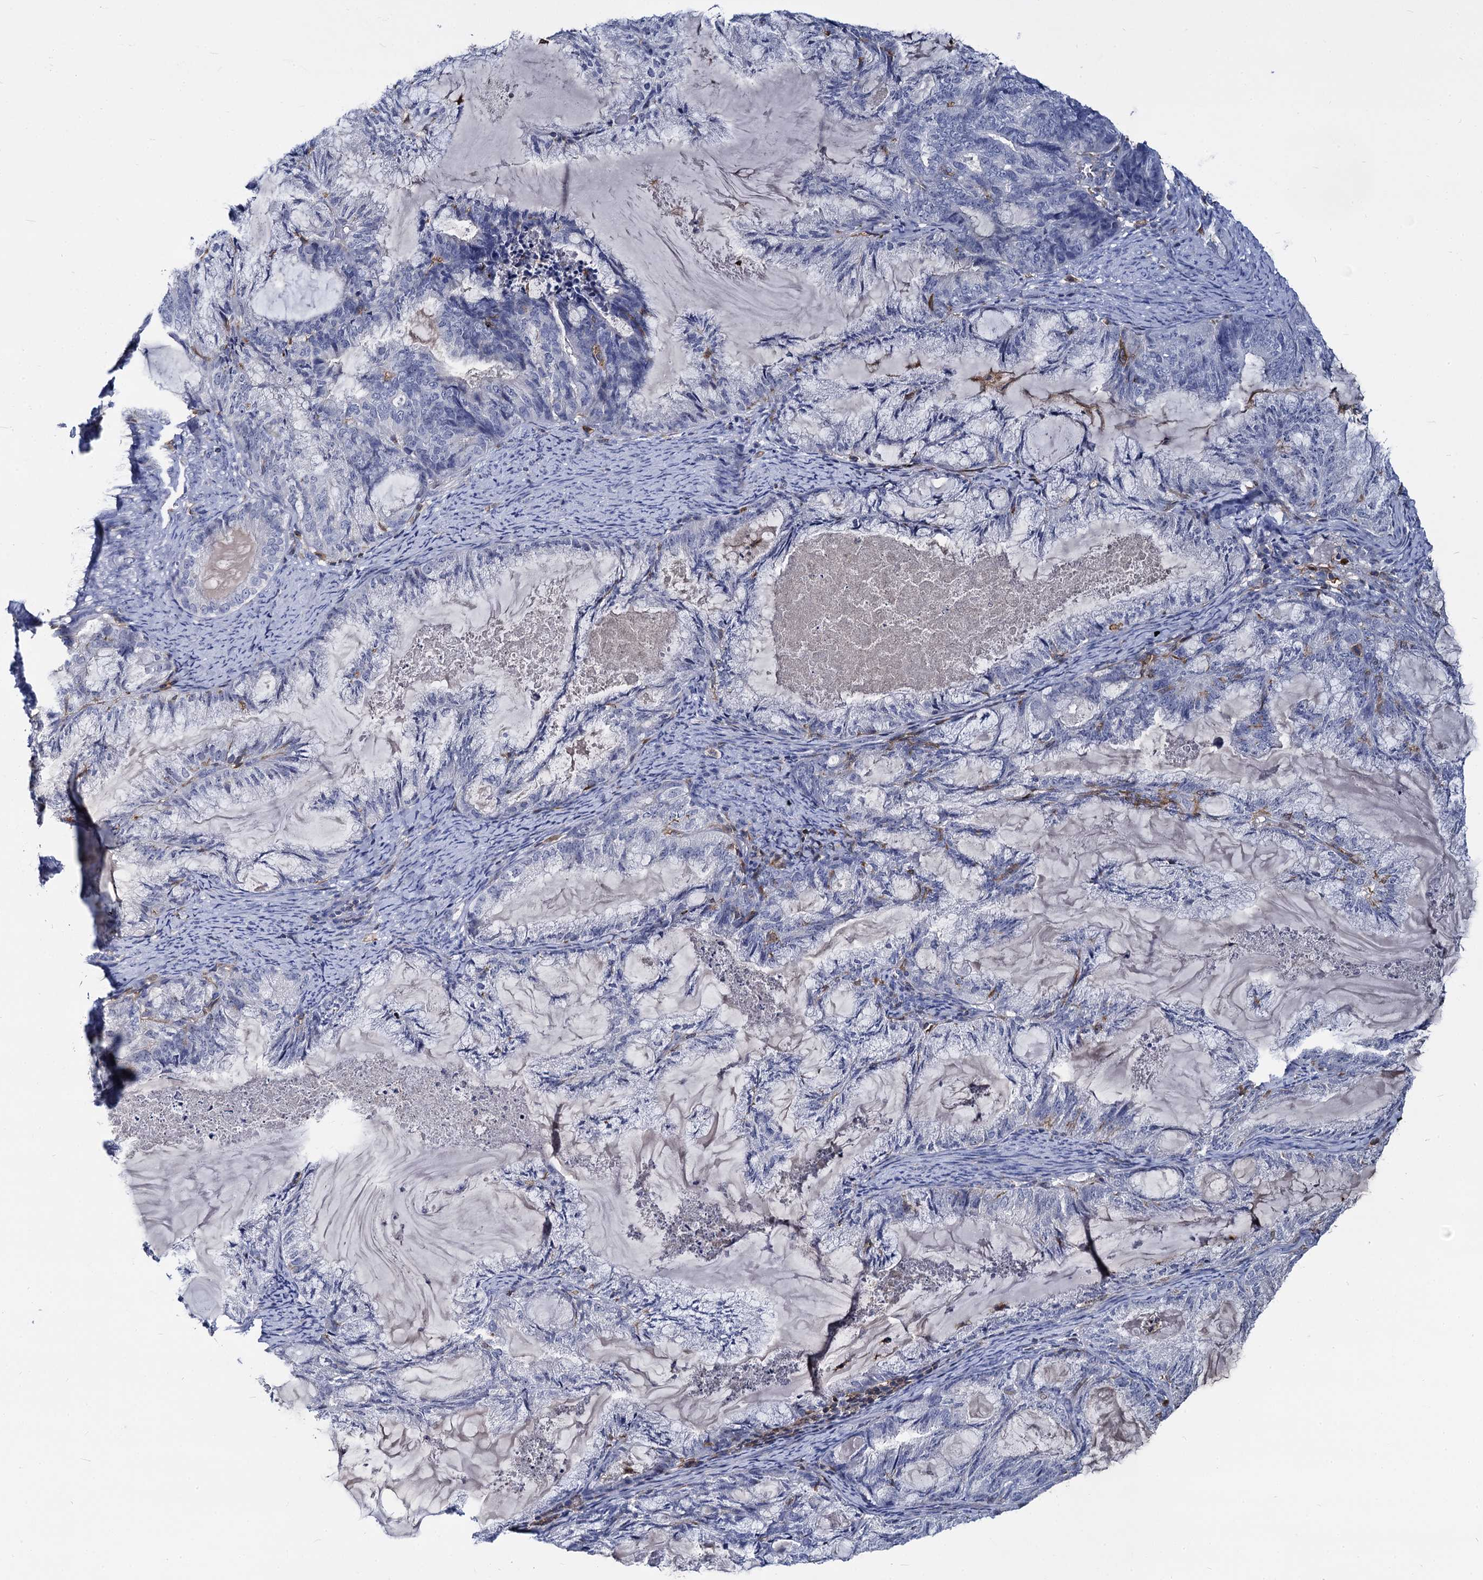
{"staining": {"intensity": "negative", "quantity": "none", "location": "none"}, "tissue": "endometrial cancer", "cell_type": "Tumor cells", "image_type": "cancer", "snomed": [{"axis": "morphology", "description": "Adenocarcinoma, NOS"}, {"axis": "topography", "description": "Endometrium"}], "caption": "This is an immunohistochemistry image of human endometrial adenocarcinoma. There is no expression in tumor cells.", "gene": "RHOG", "patient": {"sex": "female", "age": 86}}